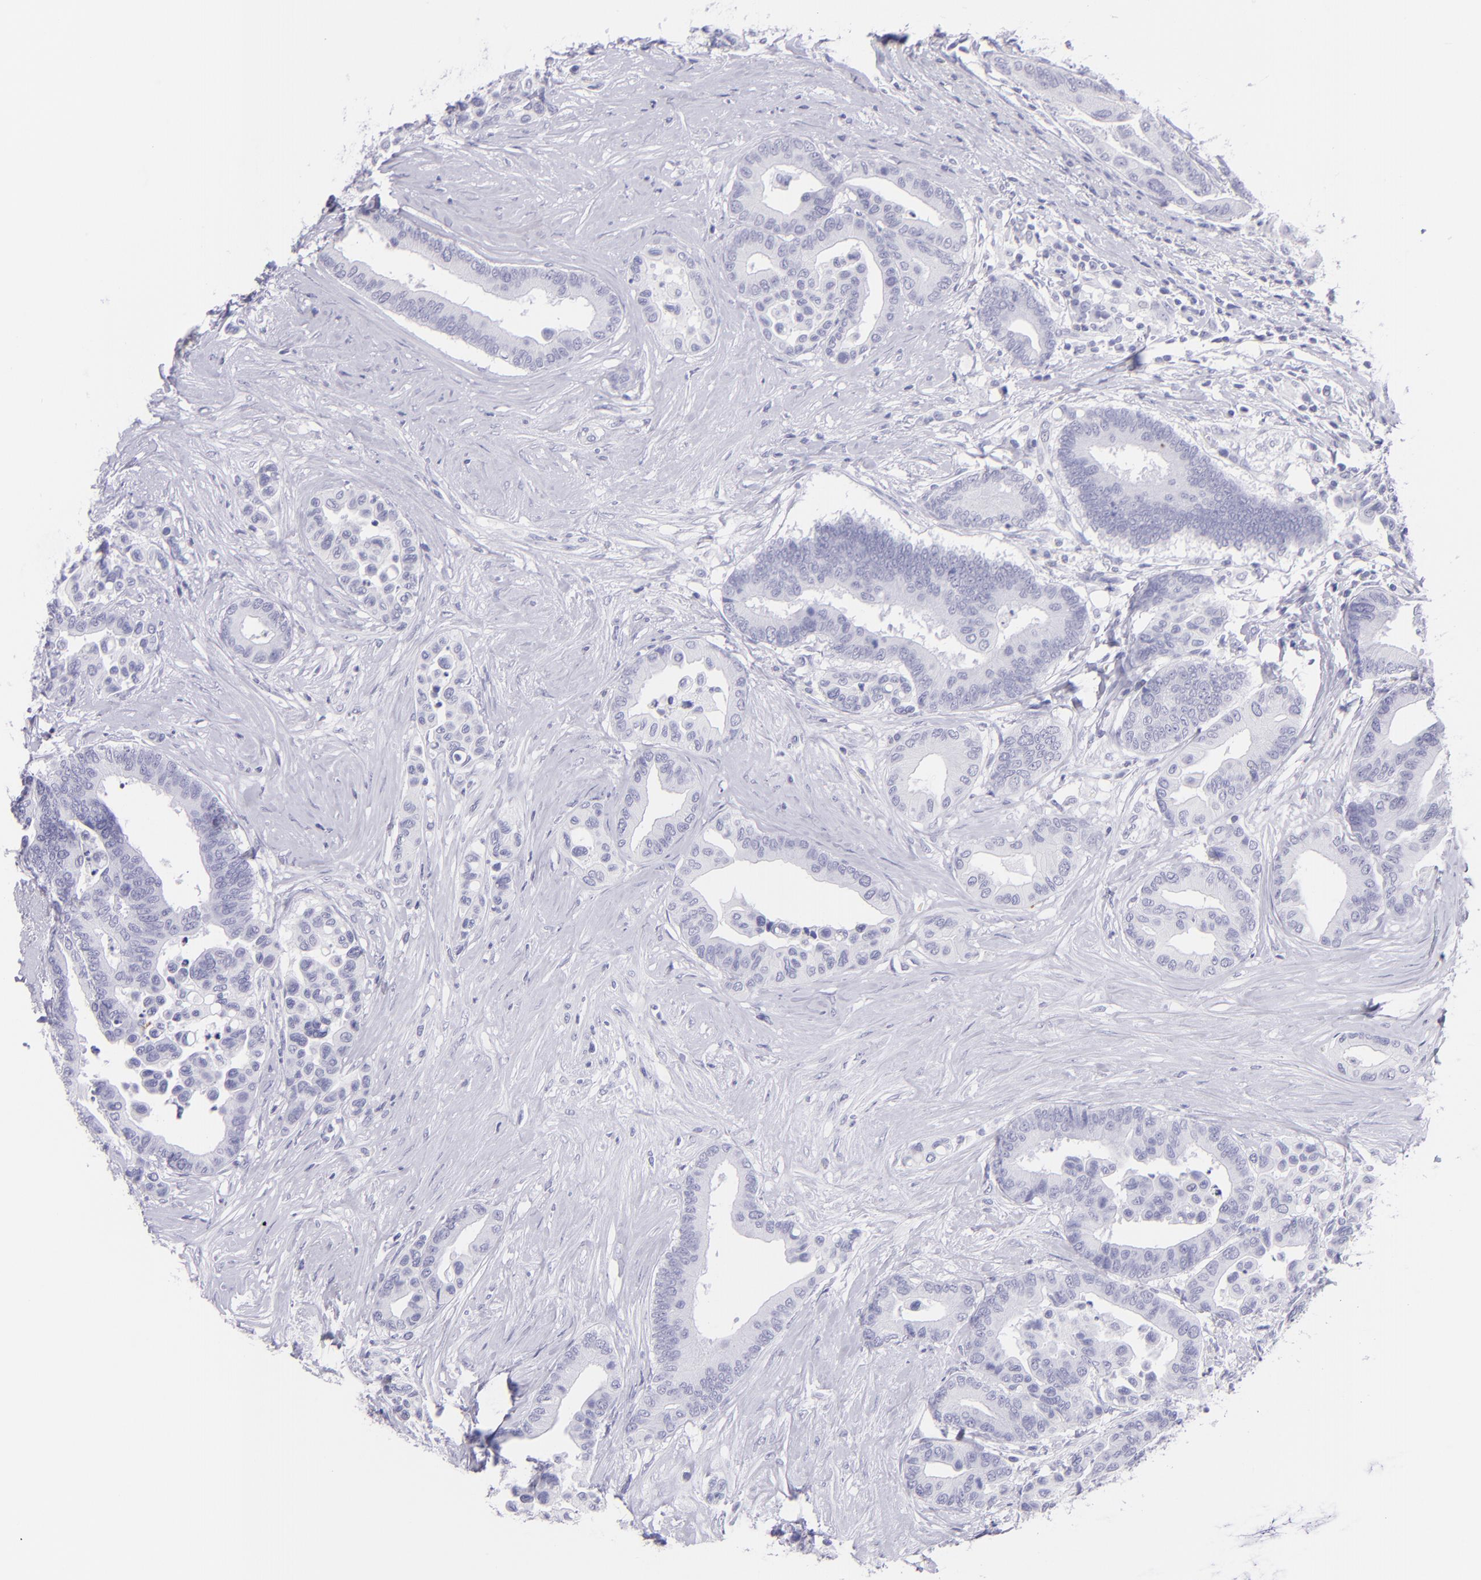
{"staining": {"intensity": "negative", "quantity": "none", "location": "none"}, "tissue": "colorectal cancer", "cell_type": "Tumor cells", "image_type": "cancer", "snomed": [{"axis": "morphology", "description": "Adenocarcinoma, NOS"}, {"axis": "topography", "description": "Colon"}], "caption": "The photomicrograph reveals no staining of tumor cells in colorectal cancer. (DAB IHC, high magnification).", "gene": "PIP", "patient": {"sex": "male", "age": 82}}